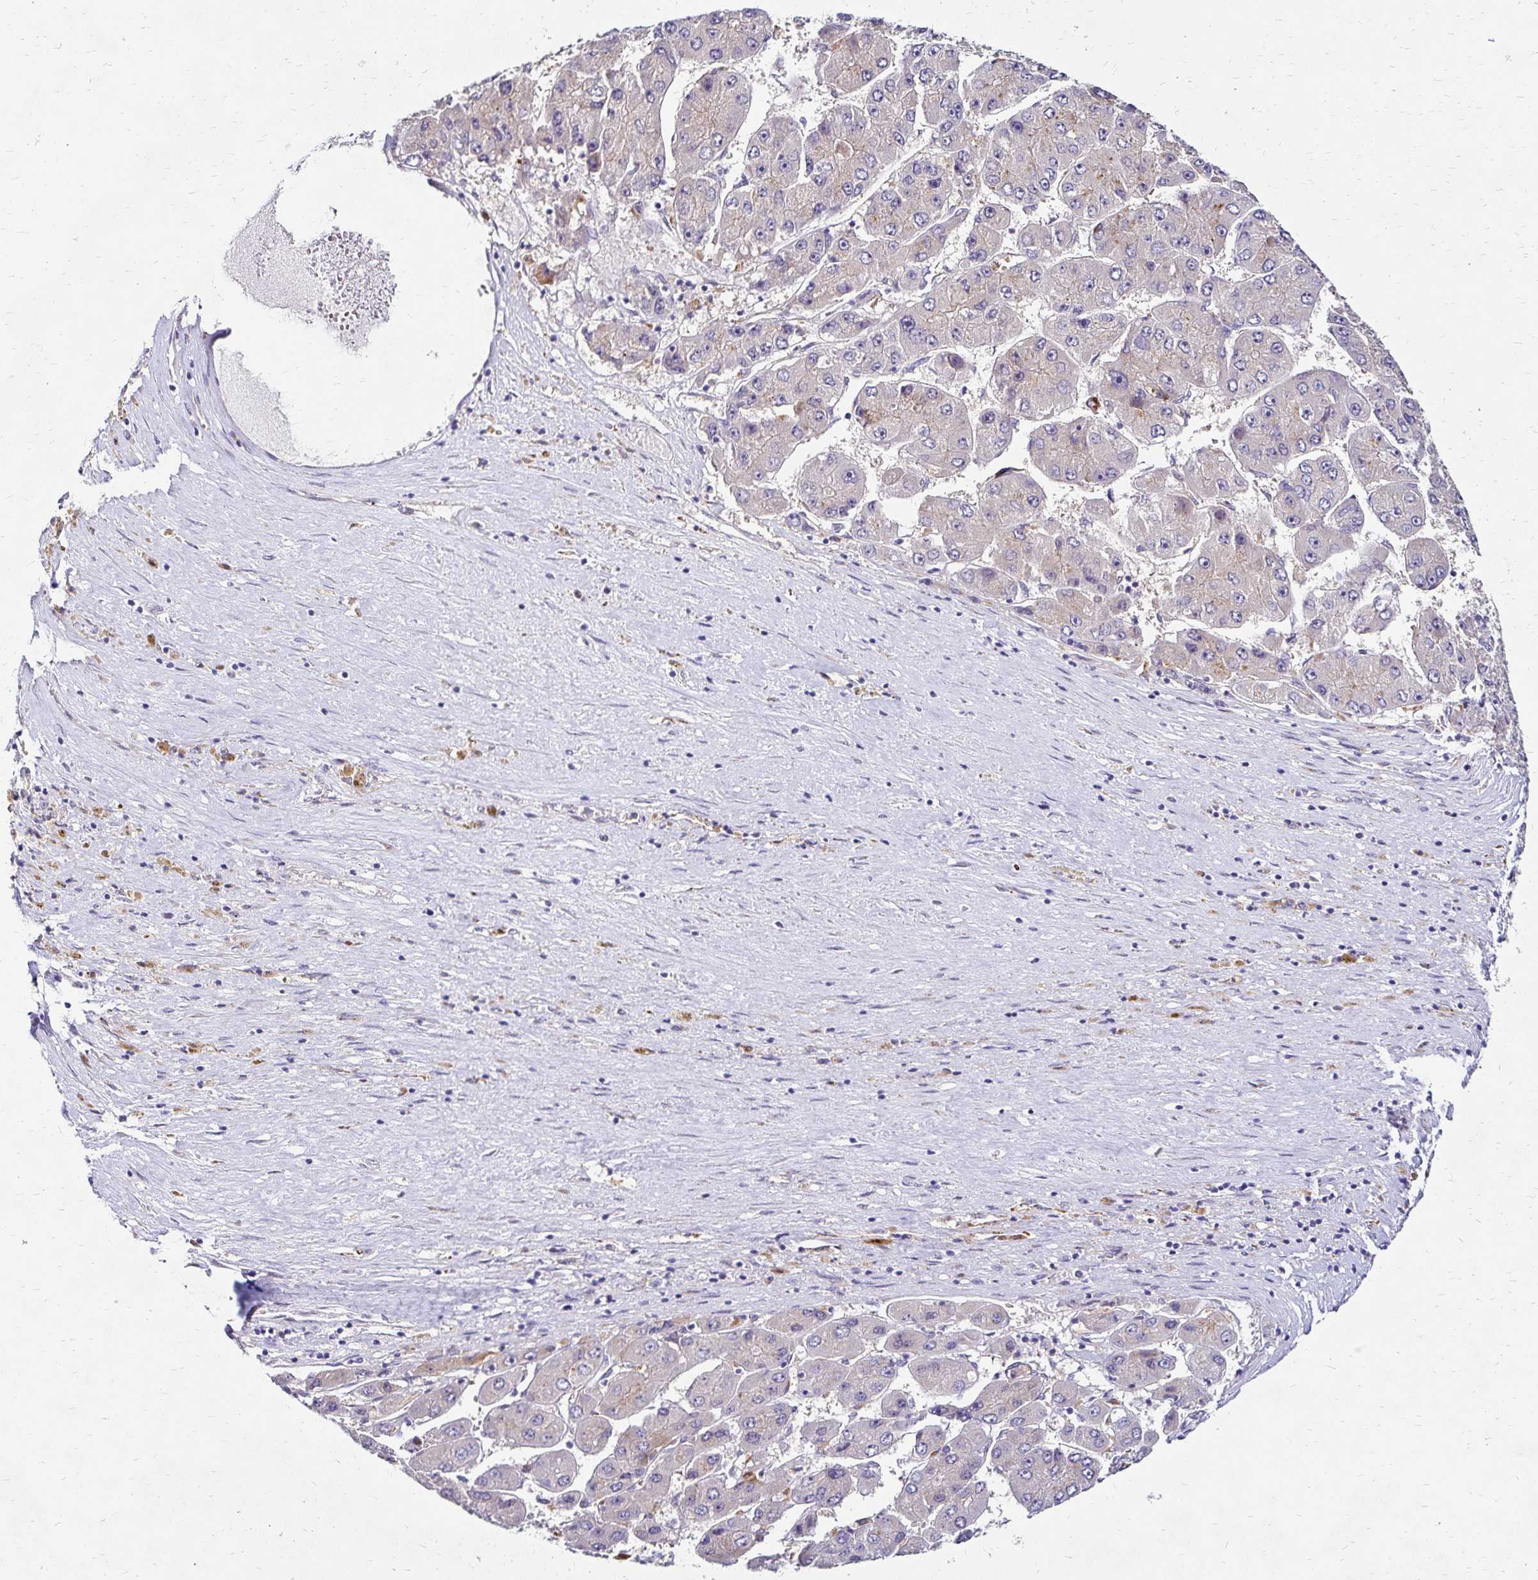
{"staining": {"intensity": "moderate", "quantity": "25%-75%", "location": "cytoplasmic/membranous"}, "tissue": "liver cancer", "cell_type": "Tumor cells", "image_type": "cancer", "snomed": [{"axis": "morphology", "description": "Carcinoma, Hepatocellular, NOS"}, {"axis": "topography", "description": "Liver"}], "caption": "Immunohistochemistry (IHC) of human liver hepatocellular carcinoma exhibits medium levels of moderate cytoplasmic/membranous expression in about 25%-75% of tumor cells.", "gene": "IDUA", "patient": {"sex": "female", "age": 61}}